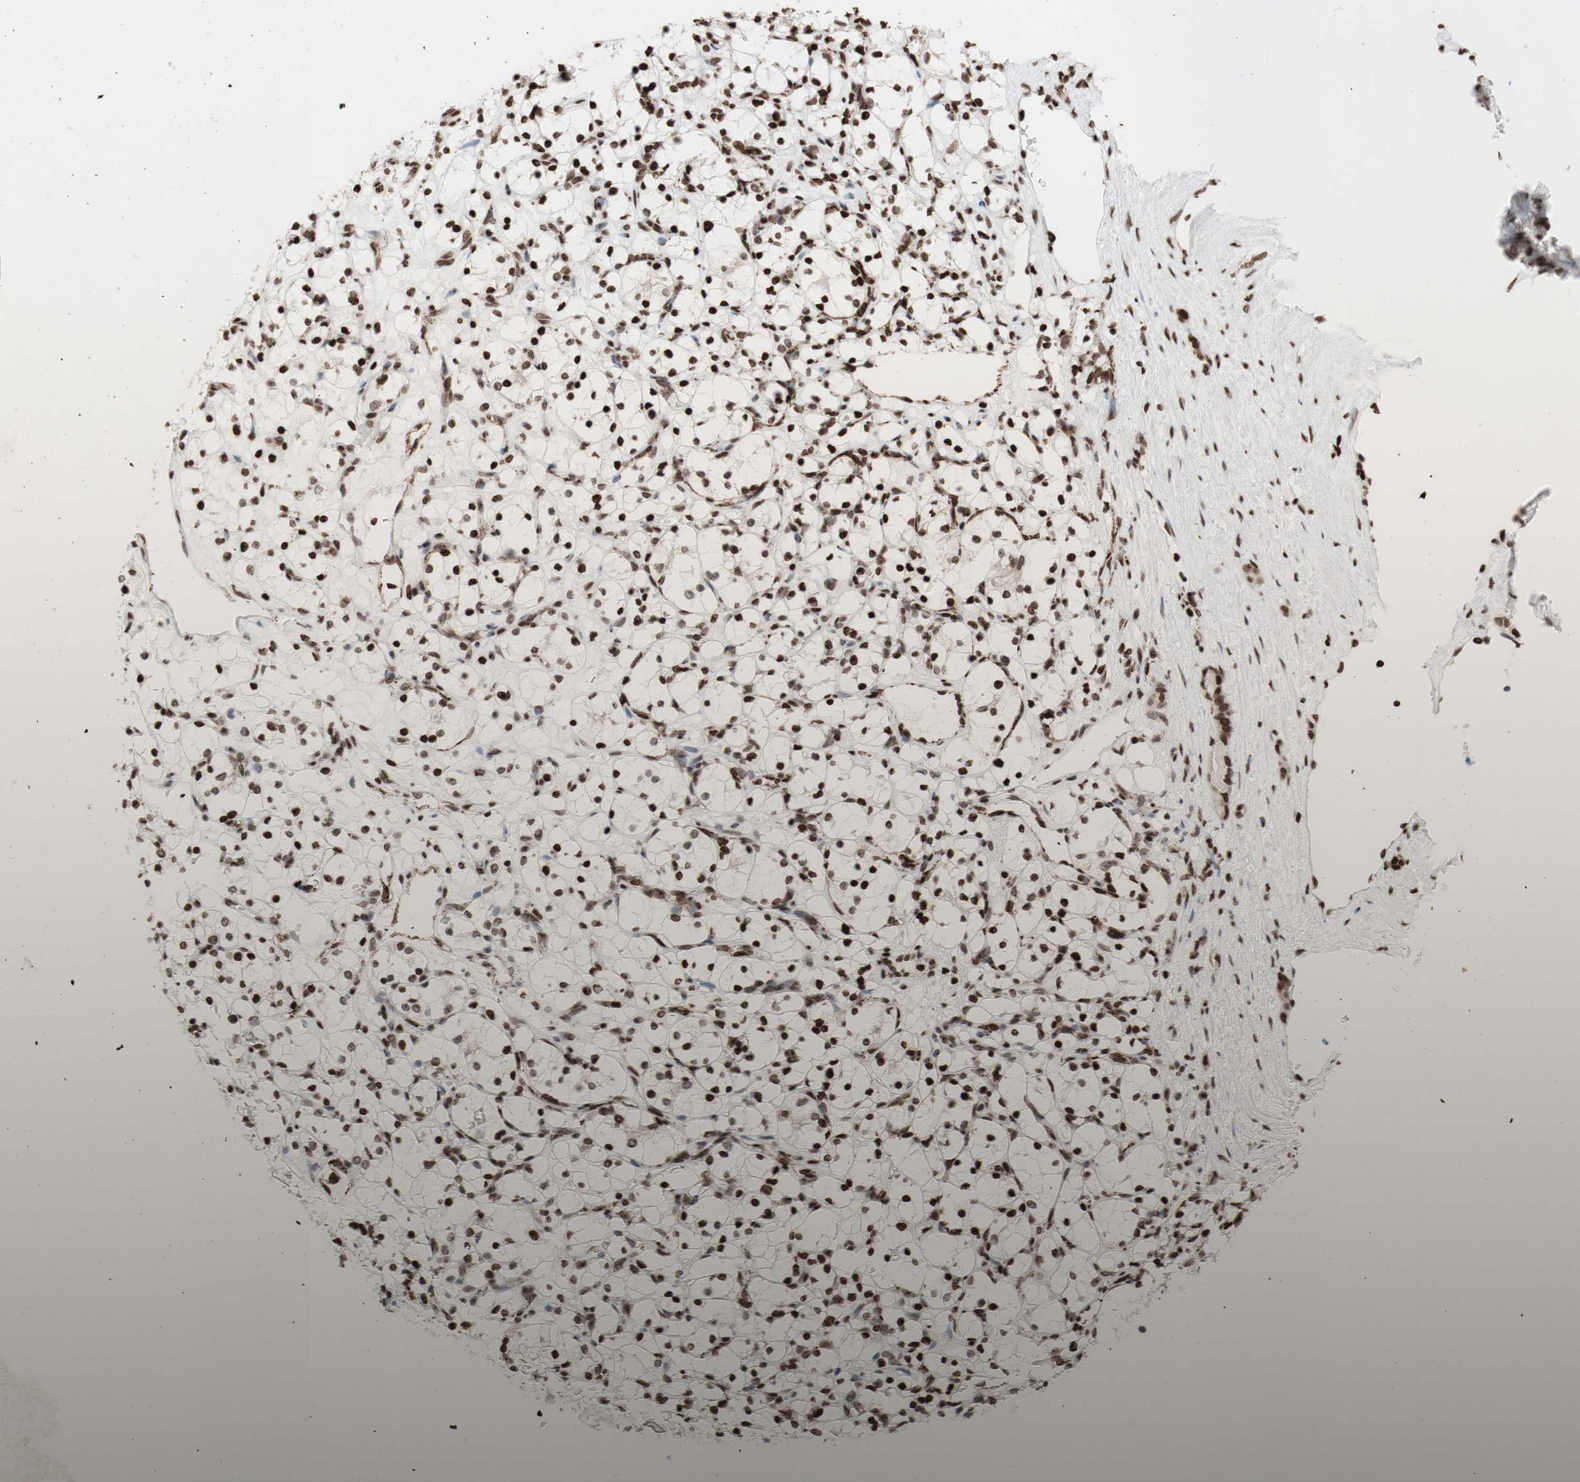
{"staining": {"intensity": "strong", "quantity": ">75%", "location": "nuclear"}, "tissue": "renal cancer", "cell_type": "Tumor cells", "image_type": "cancer", "snomed": [{"axis": "morphology", "description": "Adenocarcinoma, NOS"}, {"axis": "topography", "description": "Kidney"}], "caption": "Adenocarcinoma (renal) tissue shows strong nuclear positivity in approximately >75% of tumor cells (IHC, brightfield microscopy, high magnification).", "gene": "NCAPD2", "patient": {"sex": "female", "age": 69}}